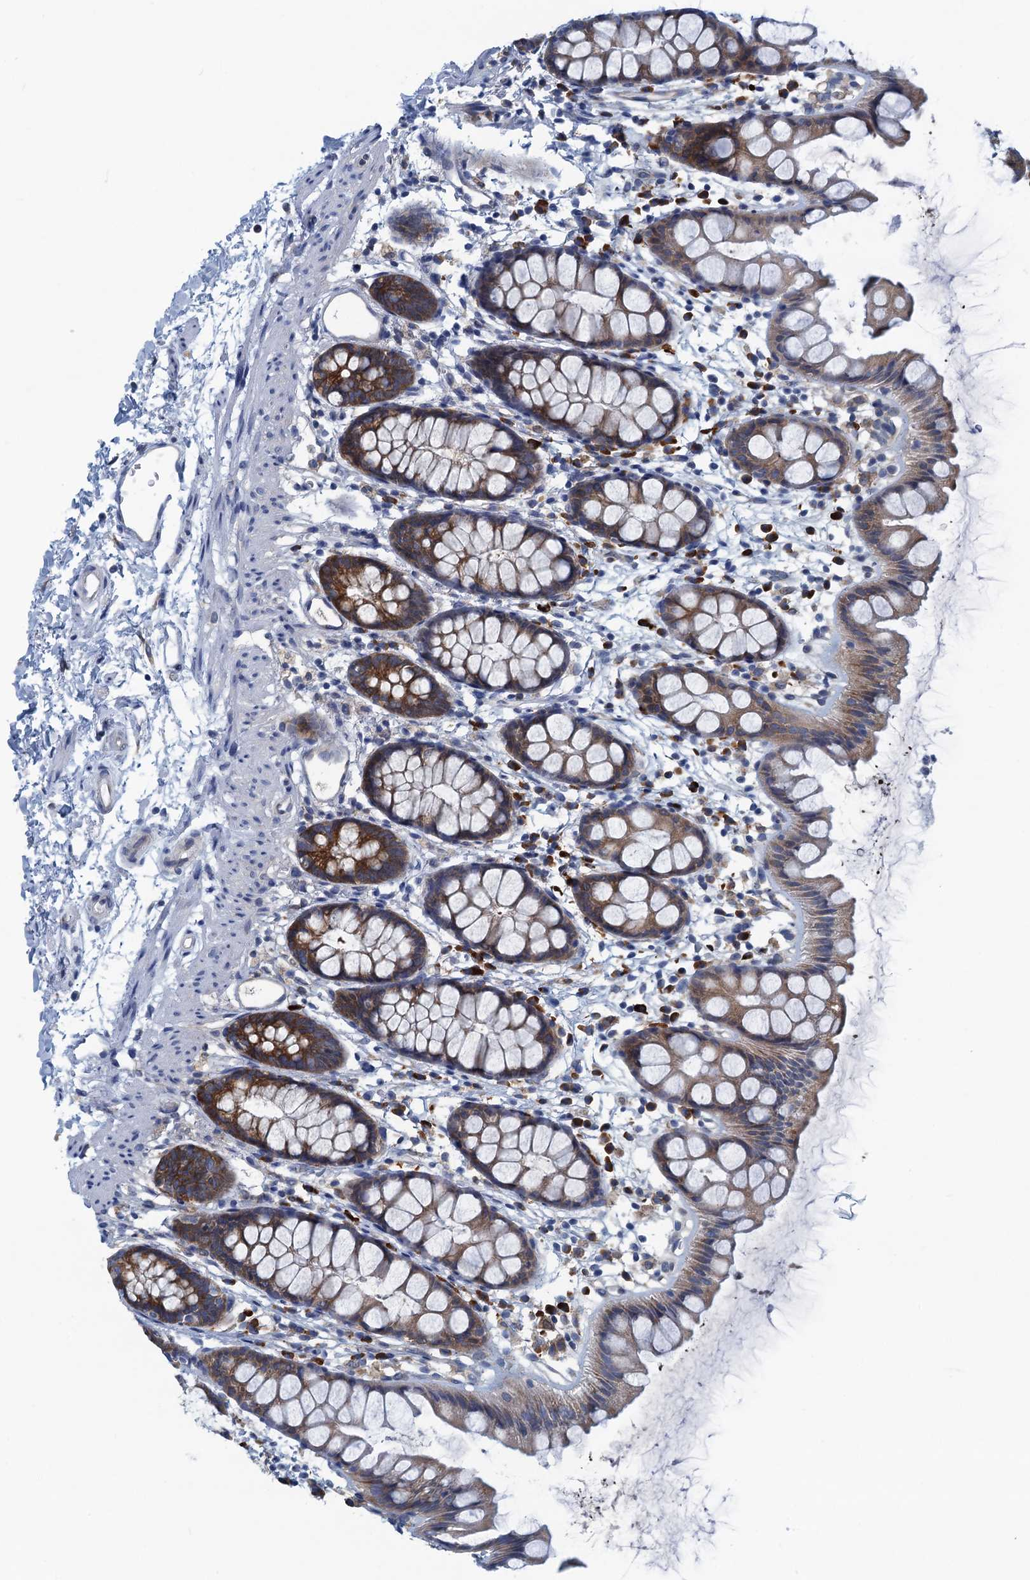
{"staining": {"intensity": "moderate", "quantity": ">75%", "location": "cytoplasmic/membranous"}, "tissue": "rectum", "cell_type": "Glandular cells", "image_type": "normal", "snomed": [{"axis": "morphology", "description": "Normal tissue, NOS"}, {"axis": "topography", "description": "Rectum"}], "caption": "A medium amount of moderate cytoplasmic/membranous staining is appreciated in approximately >75% of glandular cells in benign rectum.", "gene": "MYDGF", "patient": {"sex": "female", "age": 65}}